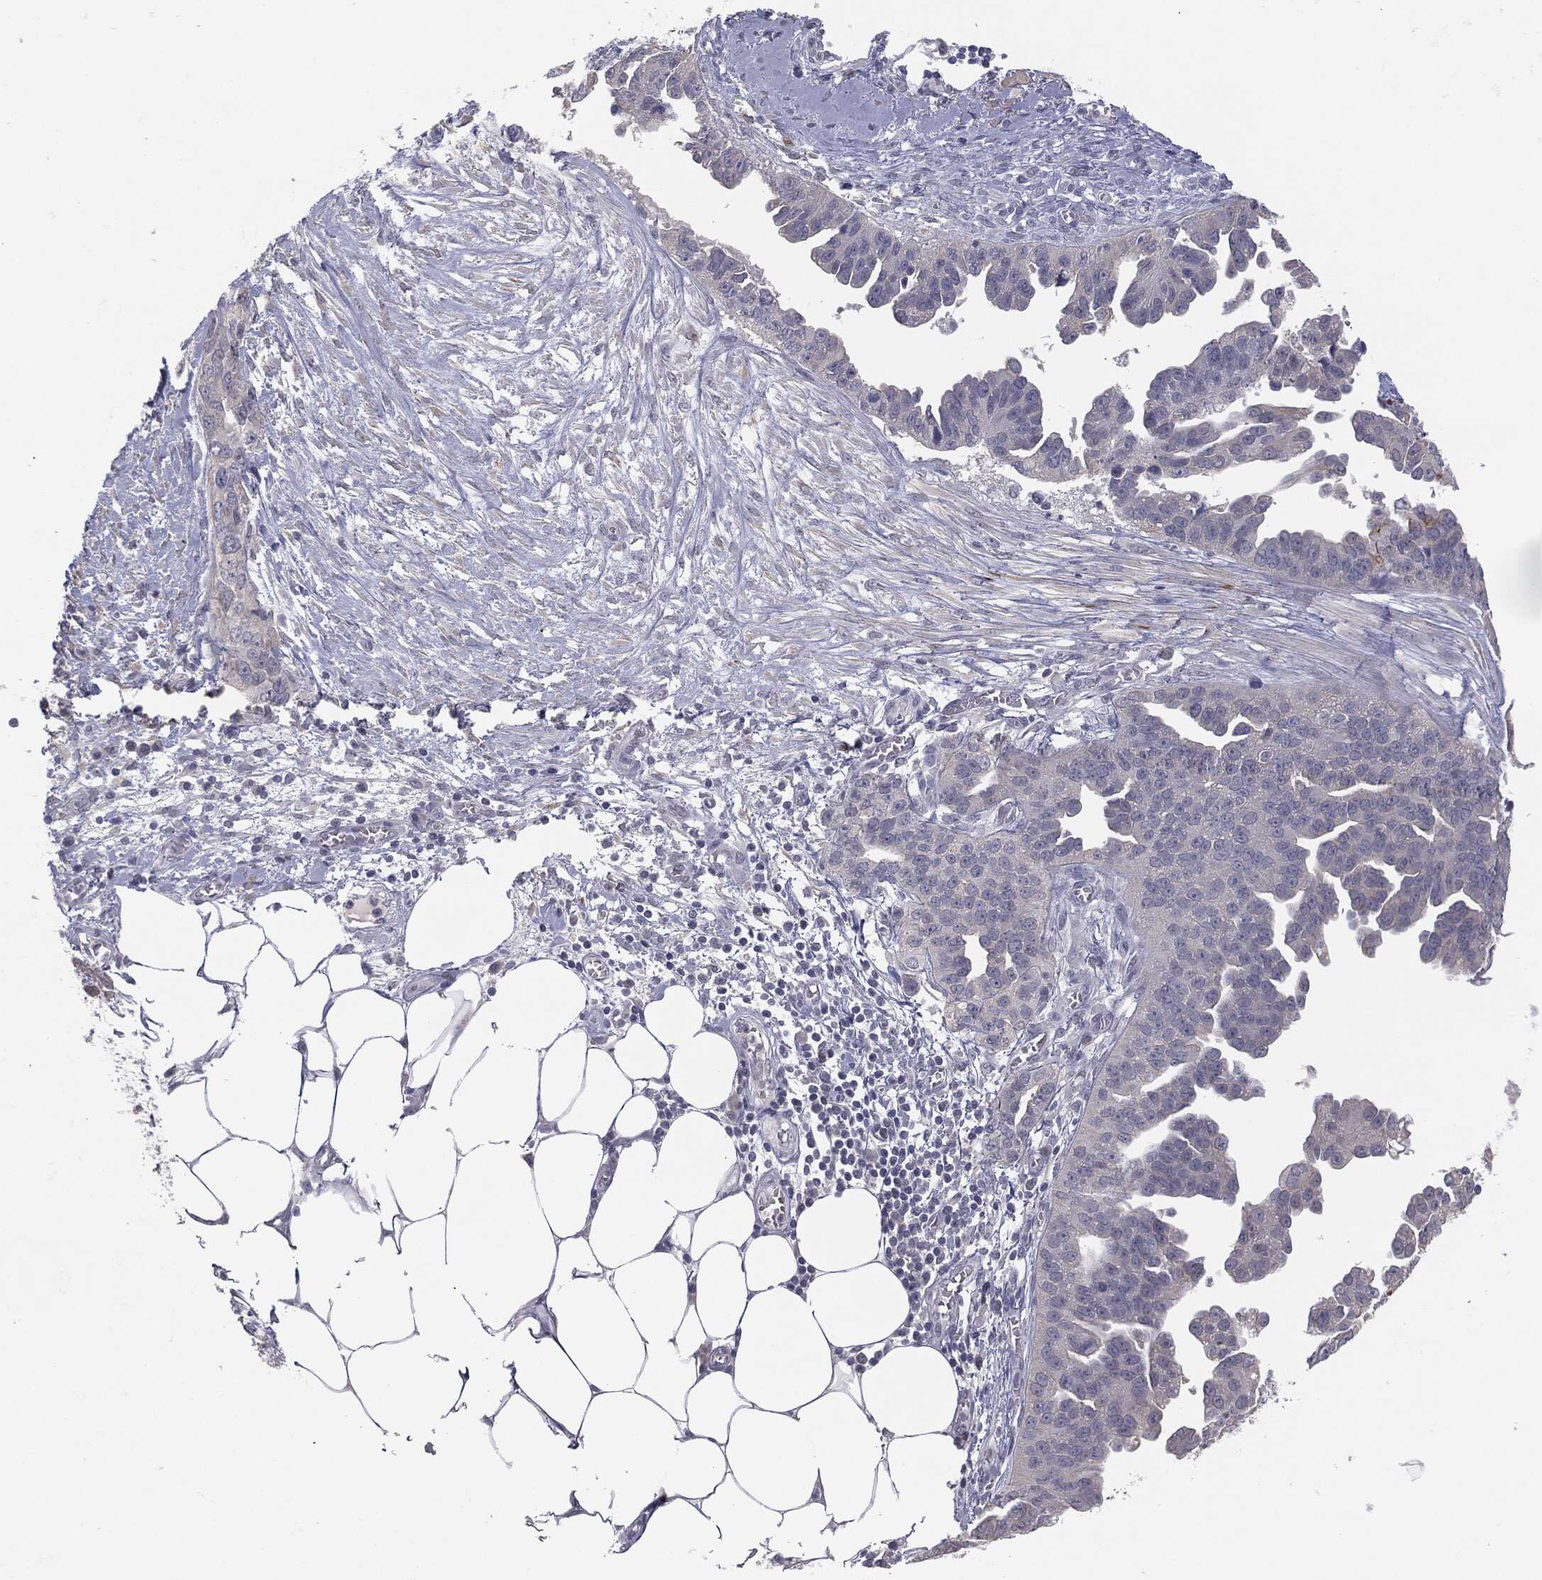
{"staining": {"intensity": "negative", "quantity": "none", "location": "none"}, "tissue": "ovarian cancer", "cell_type": "Tumor cells", "image_type": "cancer", "snomed": [{"axis": "morphology", "description": "Cystadenocarcinoma, serous, NOS"}, {"axis": "topography", "description": "Ovary"}], "caption": "The histopathology image displays no significant staining in tumor cells of ovarian serous cystadenocarcinoma. The staining is performed using DAB (3,3'-diaminobenzidine) brown chromogen with nuclei counter-stained in using hematoxylin.", "gene": "MUC1", "patient": {"sex": "female", "age": 75}}